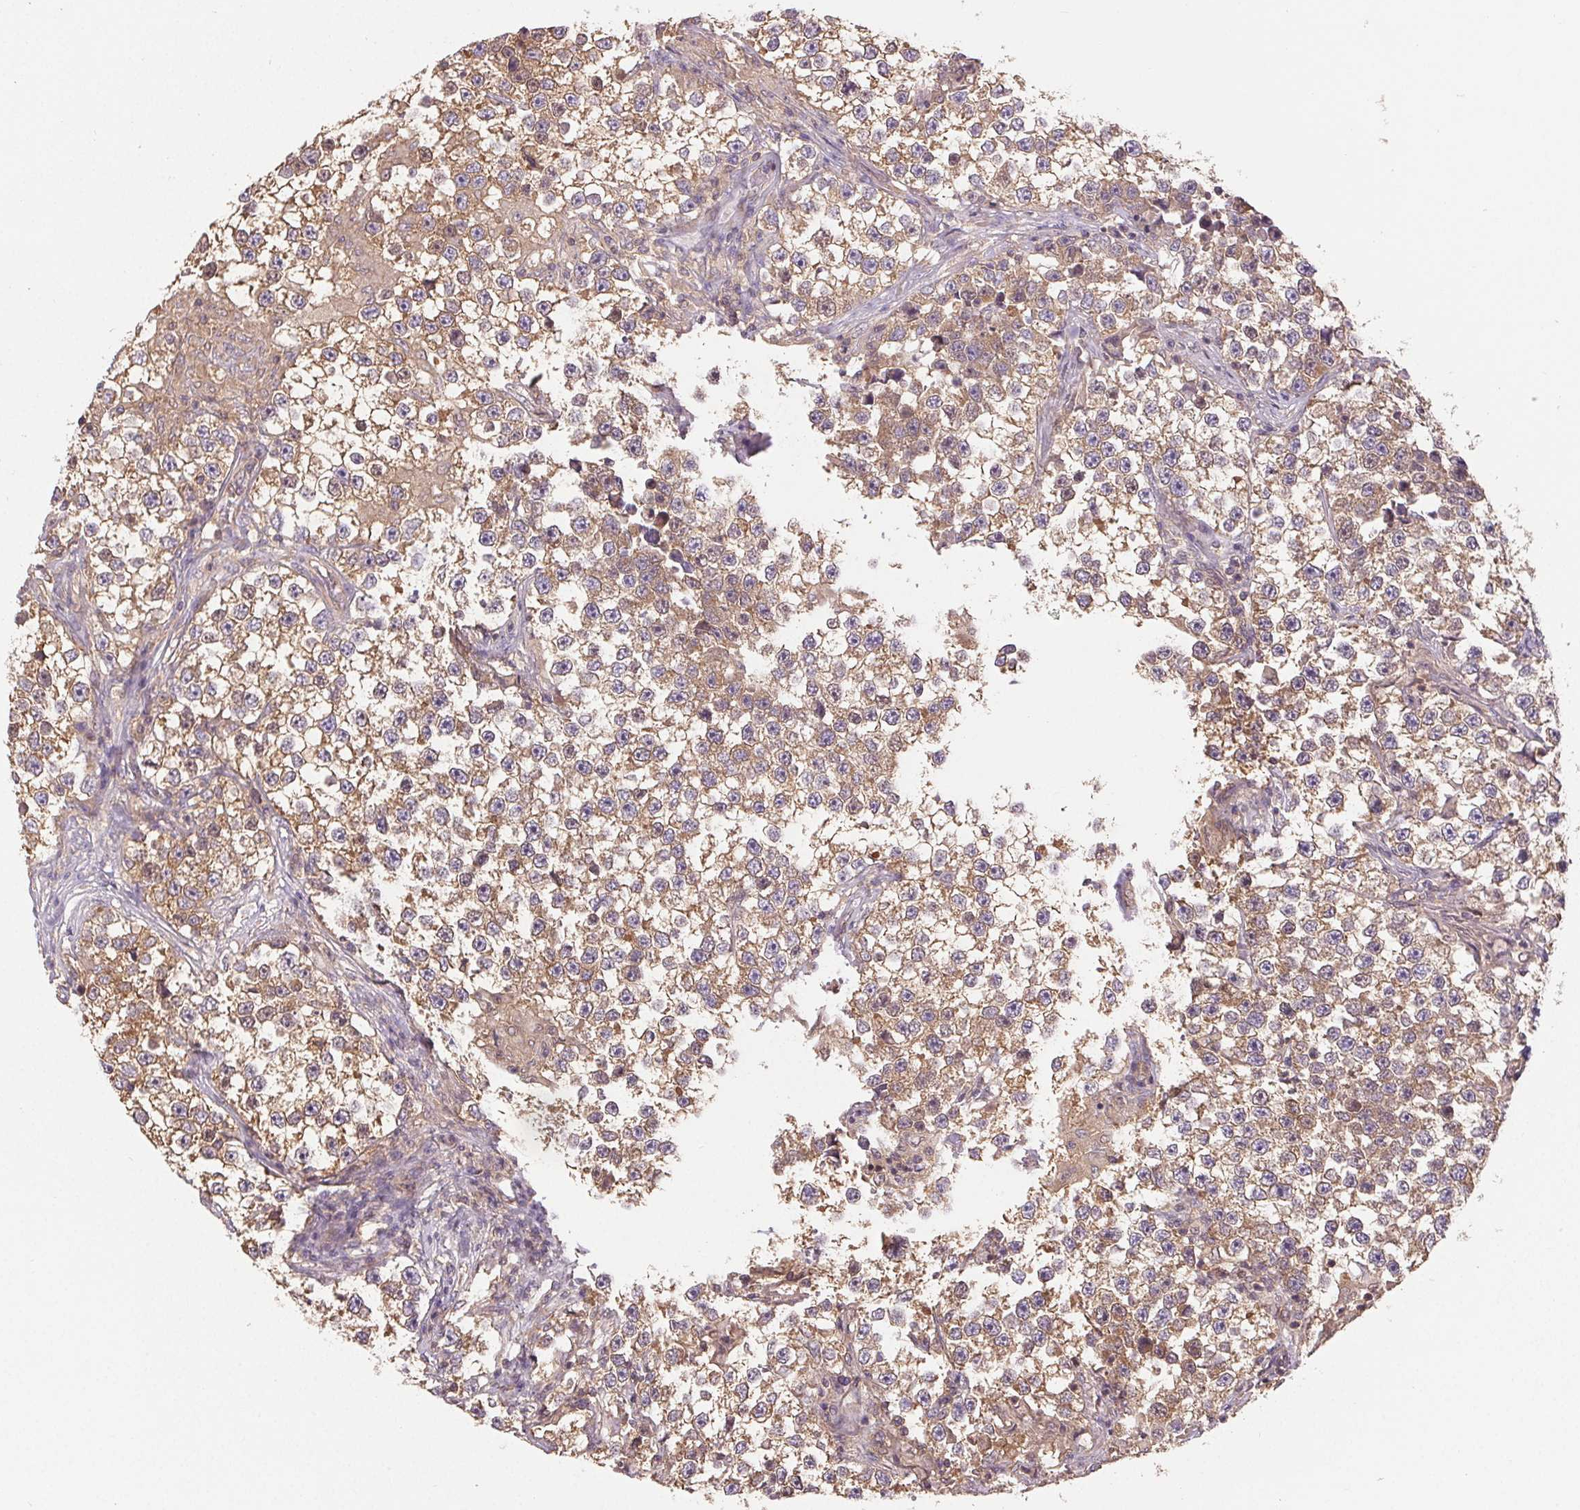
{"staining": {"intensity": "moderate", "quantity": ">75%", "location": "cytoplasmic/membranous"}, "tissue": "testis cancer", "cell_type": "Tumor cells", "image_type": "cancer", "snomed": [{"axis": "morphology", "description": "Seminoma, NOS"}, {"axis": "topography", "description": "Testis"}], "caption": "Seminoma (testis) stained for a protein displays moderate cytoplasmic/membranous positivity in tumor cells. The staining is performed using DAB brown chromogen to label protein expression. The nuclei are counter-stained blue using hematoxylin.", "gene": "GDI2", "patient": {"sex": "male", "age": 46}}